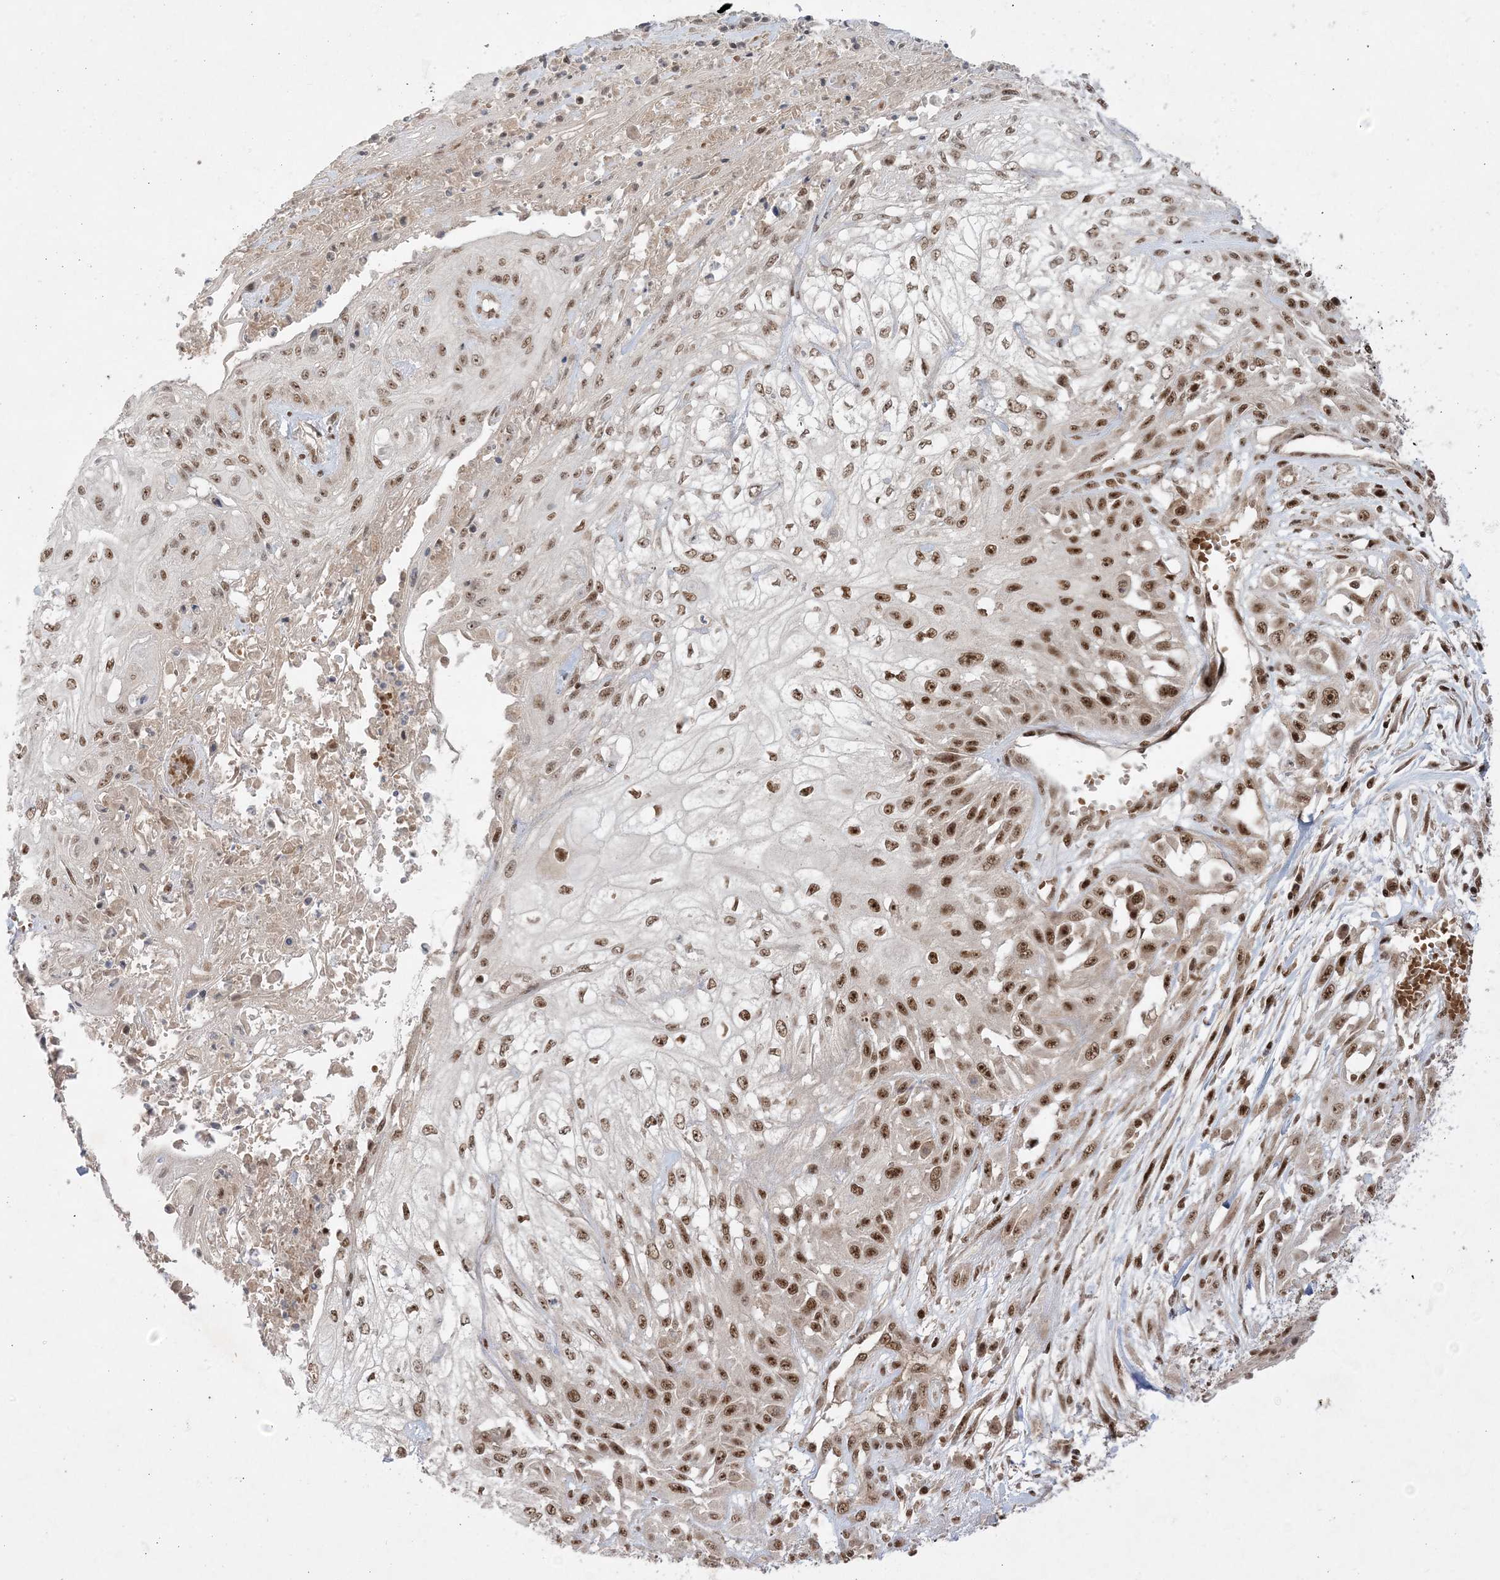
{"staining": {"intensity": "moderate", "quantity": ">75%", "location": "nuclear"}, "tissue": "skin cancer", "cell_type": "Tumor cells", "image_type": "cancer", "snomed": [{"axis": "morphology", "description": "Squamous cell carcinoma, NOS"}, {"axis": "morphology", "description": "Squamous cell carcinoma, metastatic, NOS"}, {"axis": "topography", "description": "Skin"}, {"axis": "topography", "description": "Lymph node"}], "caption": "A brown stain shows moderate nuclear expression of a protein in human metastatic squamous cell carcinoma (skin) tumor cells. The staining is performed using DAB brown chromogen to label protein expression. The nuclei are counter-stained blue using hematoxylin.", "gene": "PPIL2", "patient": {"sex": "male", "age": 75}}